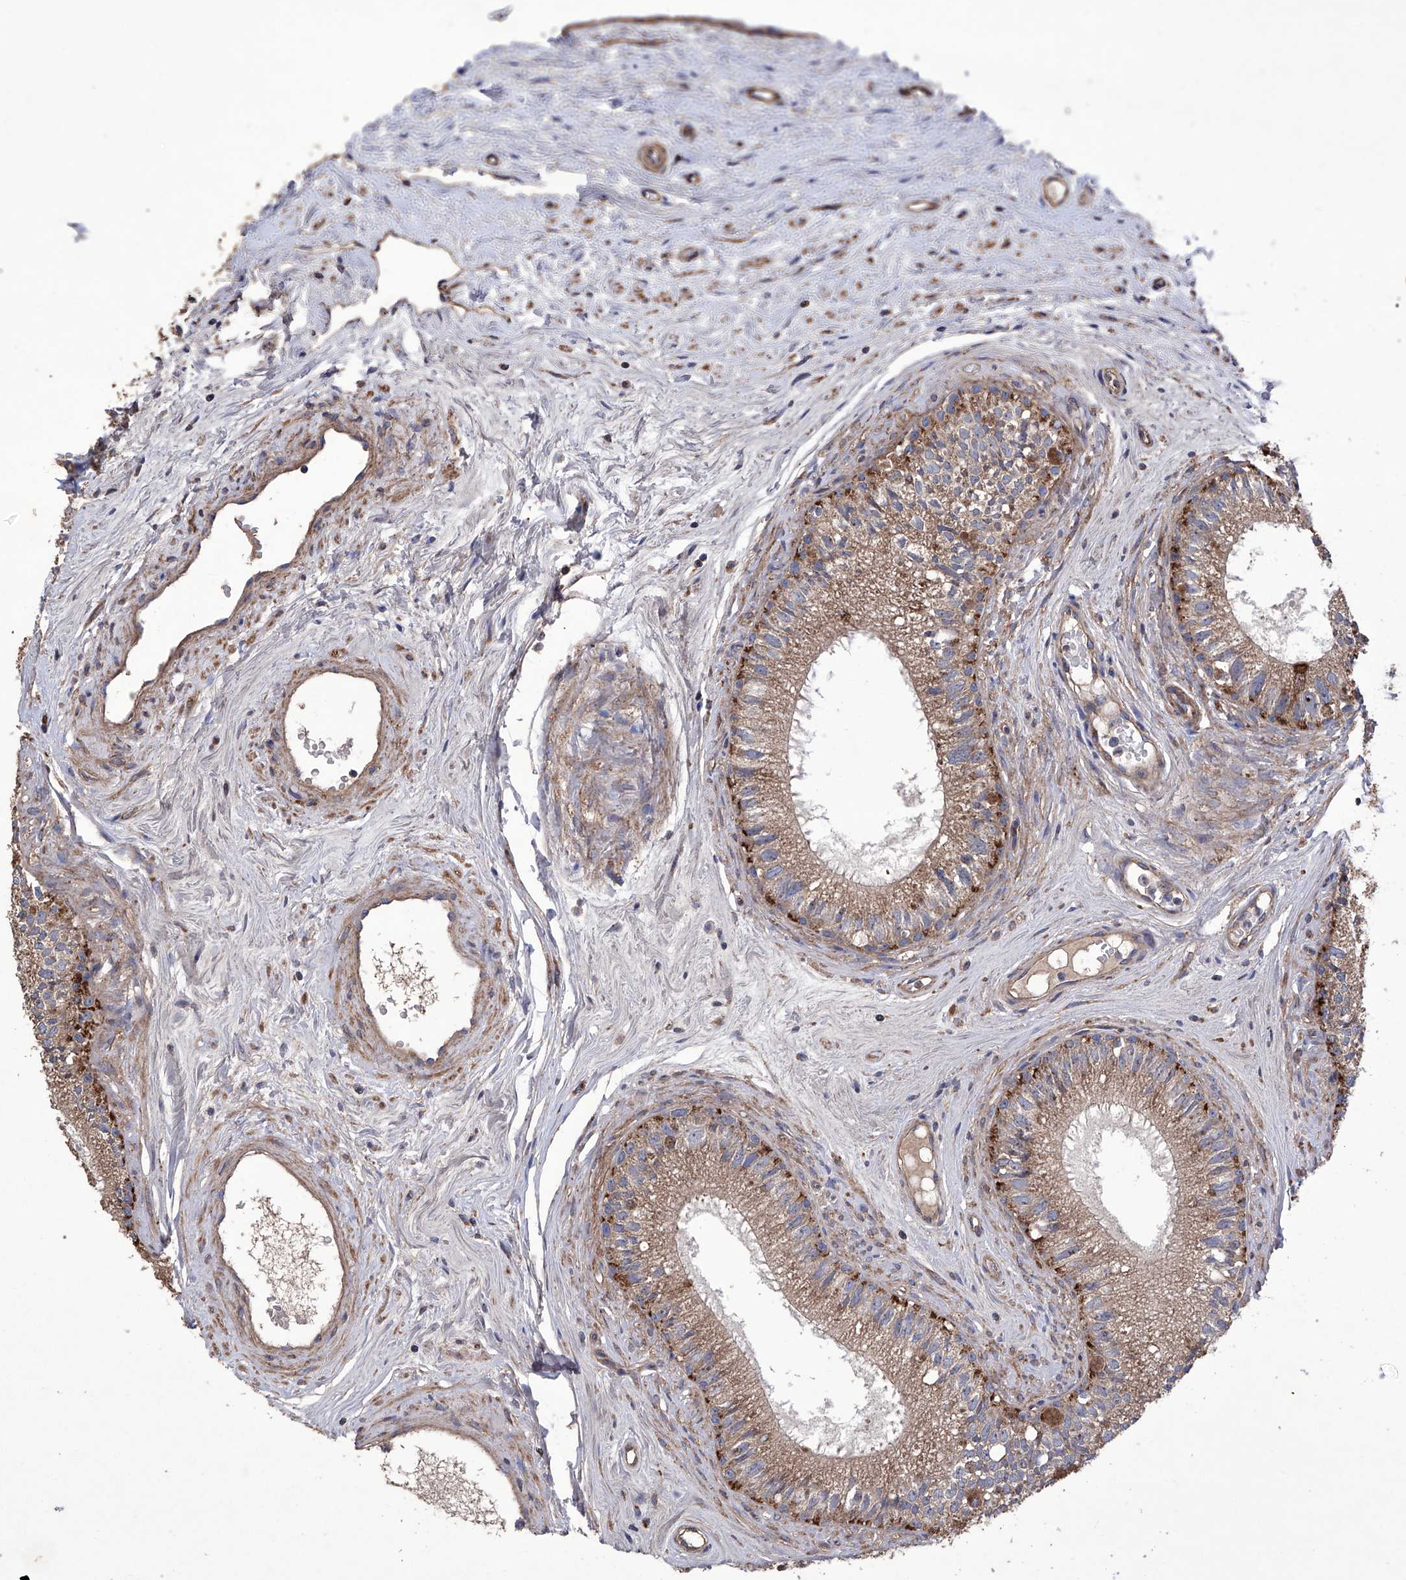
{"staining": {"intensity": "moderate", "quantity": ">75%", "location": "cytoplasmic/membranous"}, "tissue": "epididymis", "cell_type": "Glandular cells", "image_type": "normal", "snomed": [{"axis": "morphology", "description": "Normal tissue, NOS"}, {"axis": "topography", "description": "Epididymis"}], "caption": "Brown immunohistochemical staining in benign human epididymis exhibits moderate cytoplasmic/membranous staining in about >75% of glandular cells. Nuclei are stained in blue.", "gene": "EFCAB2", "patient": {"sex": "male", "age": 71}}